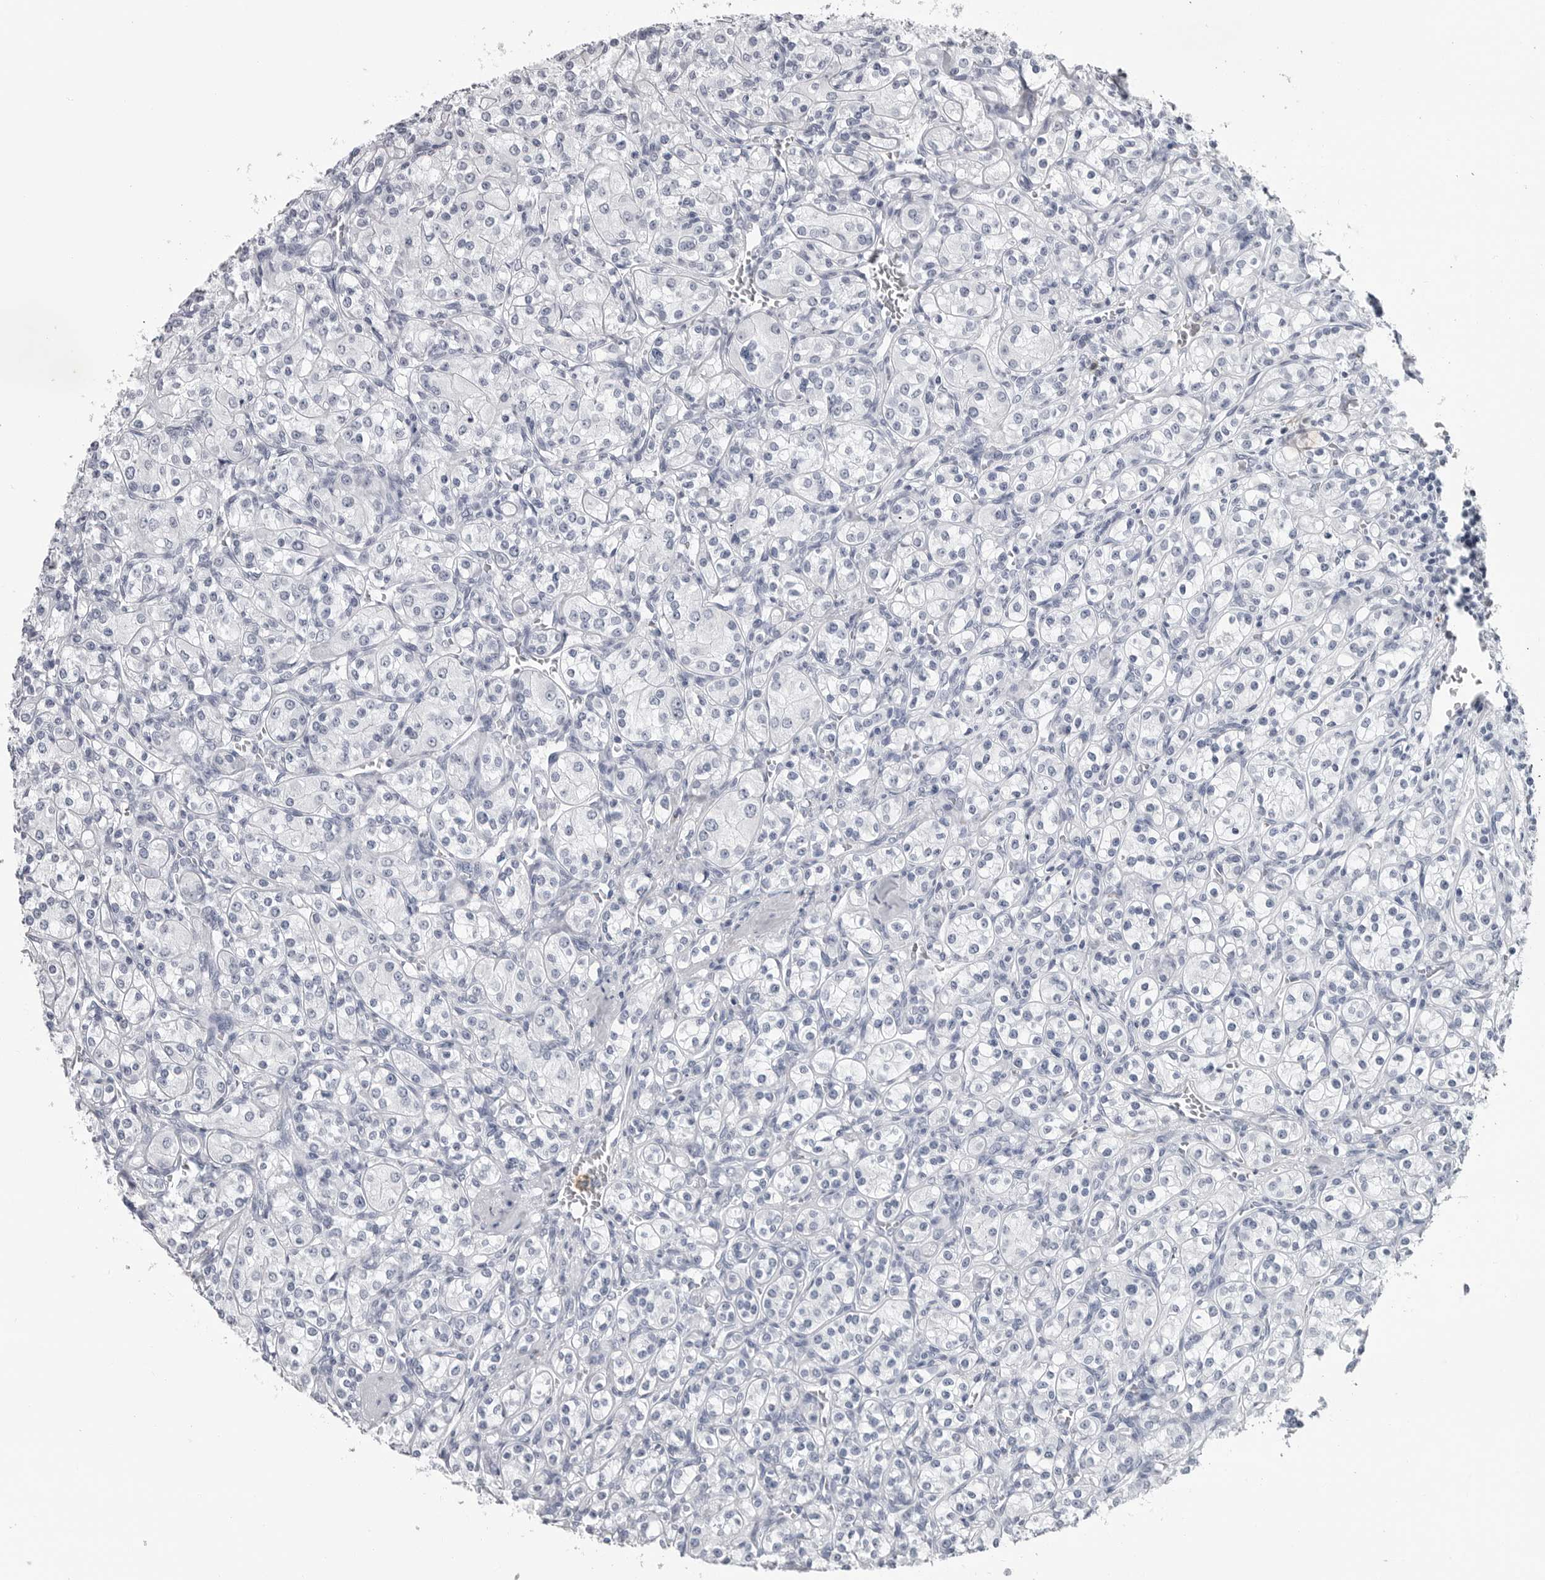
{"staining": {"intensity": "negative", "quantity": "none", "location": "none"}, "tissue": "renal cancer", "cell_type": "Tumor cells", "image_type": "cancer", "snomed": [{"axis": "morphology", "description": "Adenocarcinoma, NOS"}, {"axis": "topography", "description": "Kidney"}], "caption": "Renal adenocarcinoma was stained to show a protein in brown. There is no significant expression in tumor cells.", "gene": "AMPD1", "patient": {"sex": "male", "age": 77}}